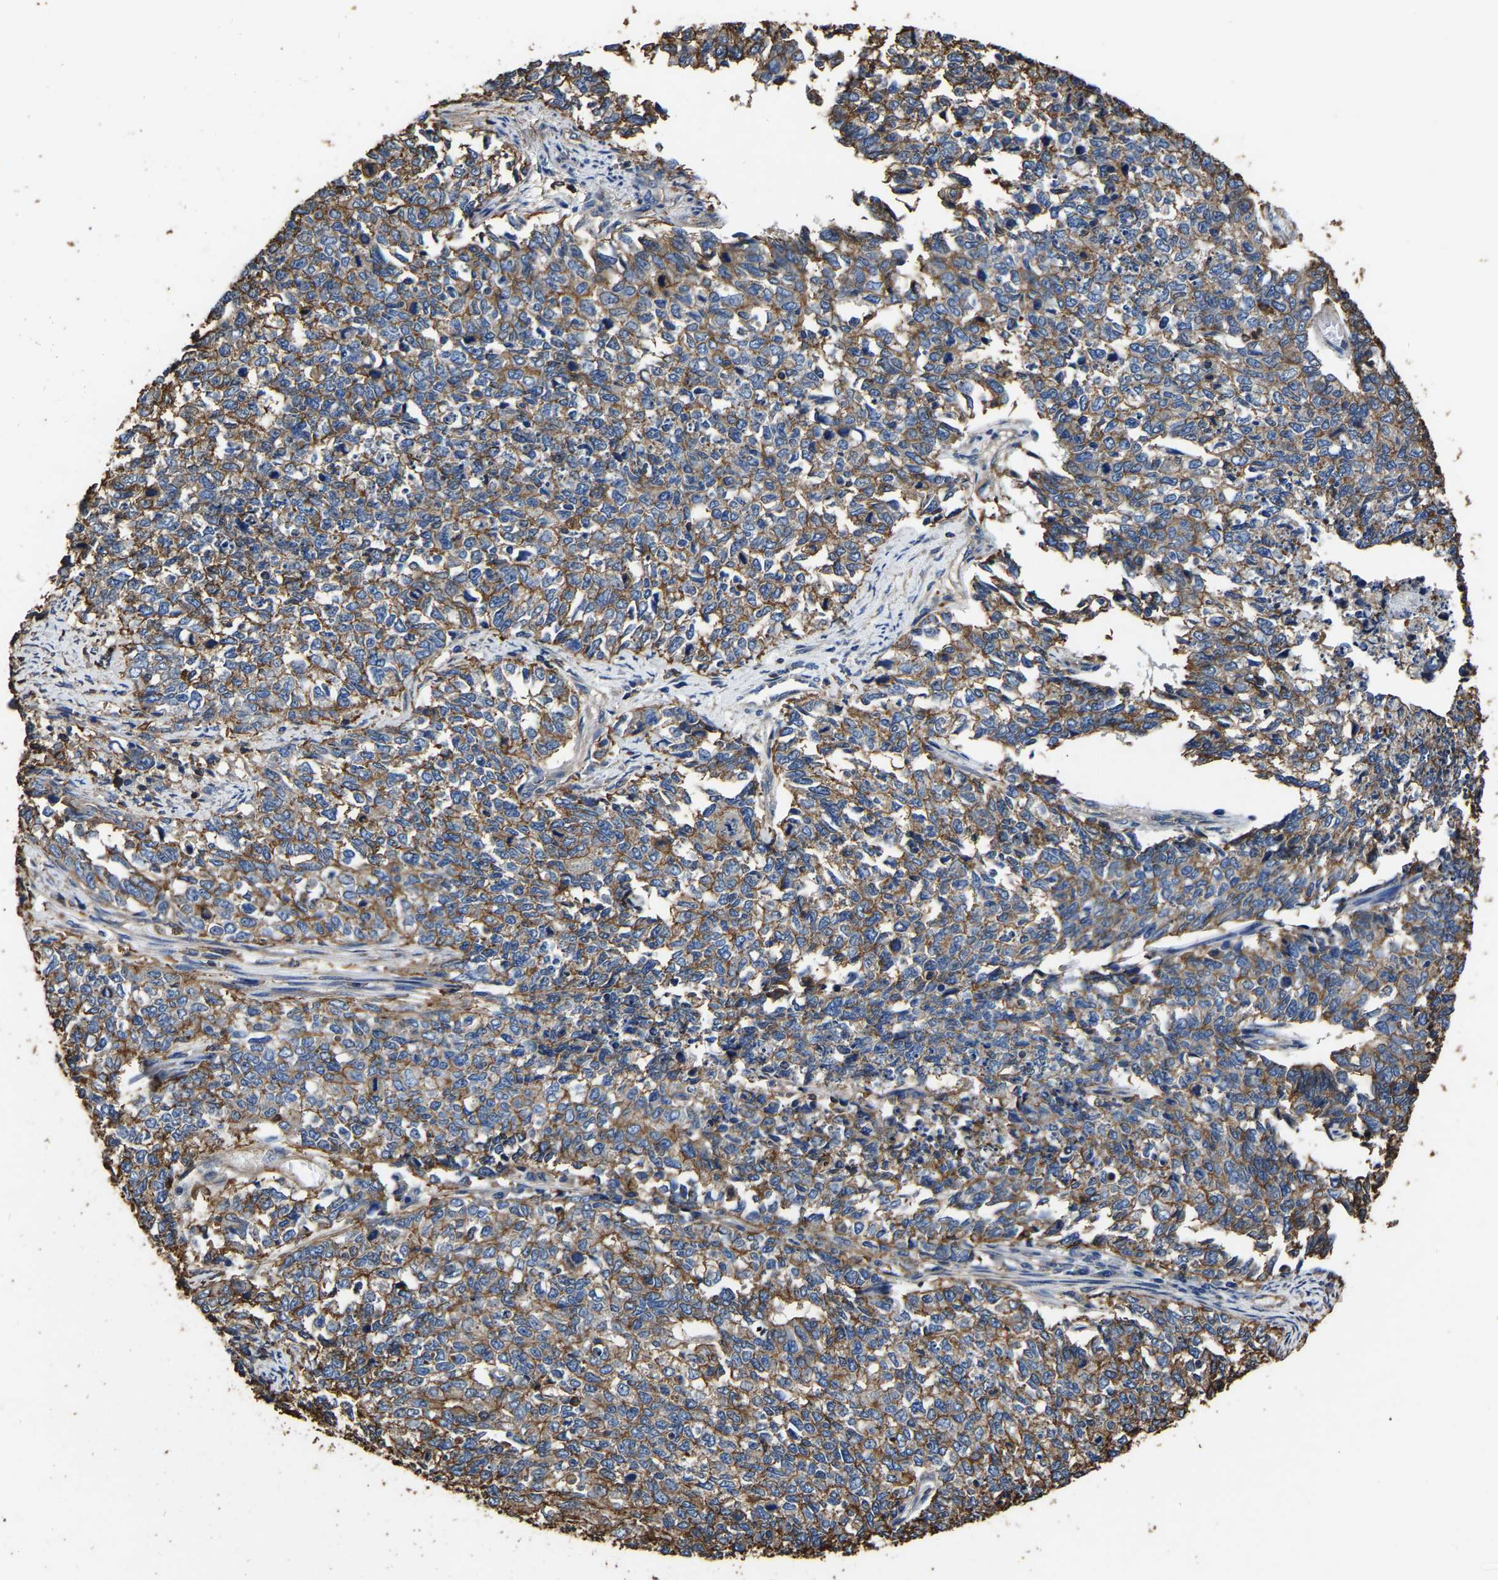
{"staining": {"intensity": "moderate", "quantity": ">75%", "location": "cytoplasmic/membranous"}, "tissue": "cervical cancer", "cell_type": "Tumor cells", "image_type": "cancer", "snomed": [{"axis": "morphology", "description": "Squamous cell carcinoma, NOS"}, {"axis": "topography", "description": "Cervix"}], "caption": "High-magnification brightfield microscopy of squamous cell carcinoma (cervical) stained with DAB (3,3'-diaminobenzidine) (brown) and counterstained with hematoxylin (blue). tumor cells exhibit moderate cytoplasmic/membranous expression is present in approximately>75% of cells.", "gene": "ARMT1", "patient": {"sex": "female", "age": 63}}